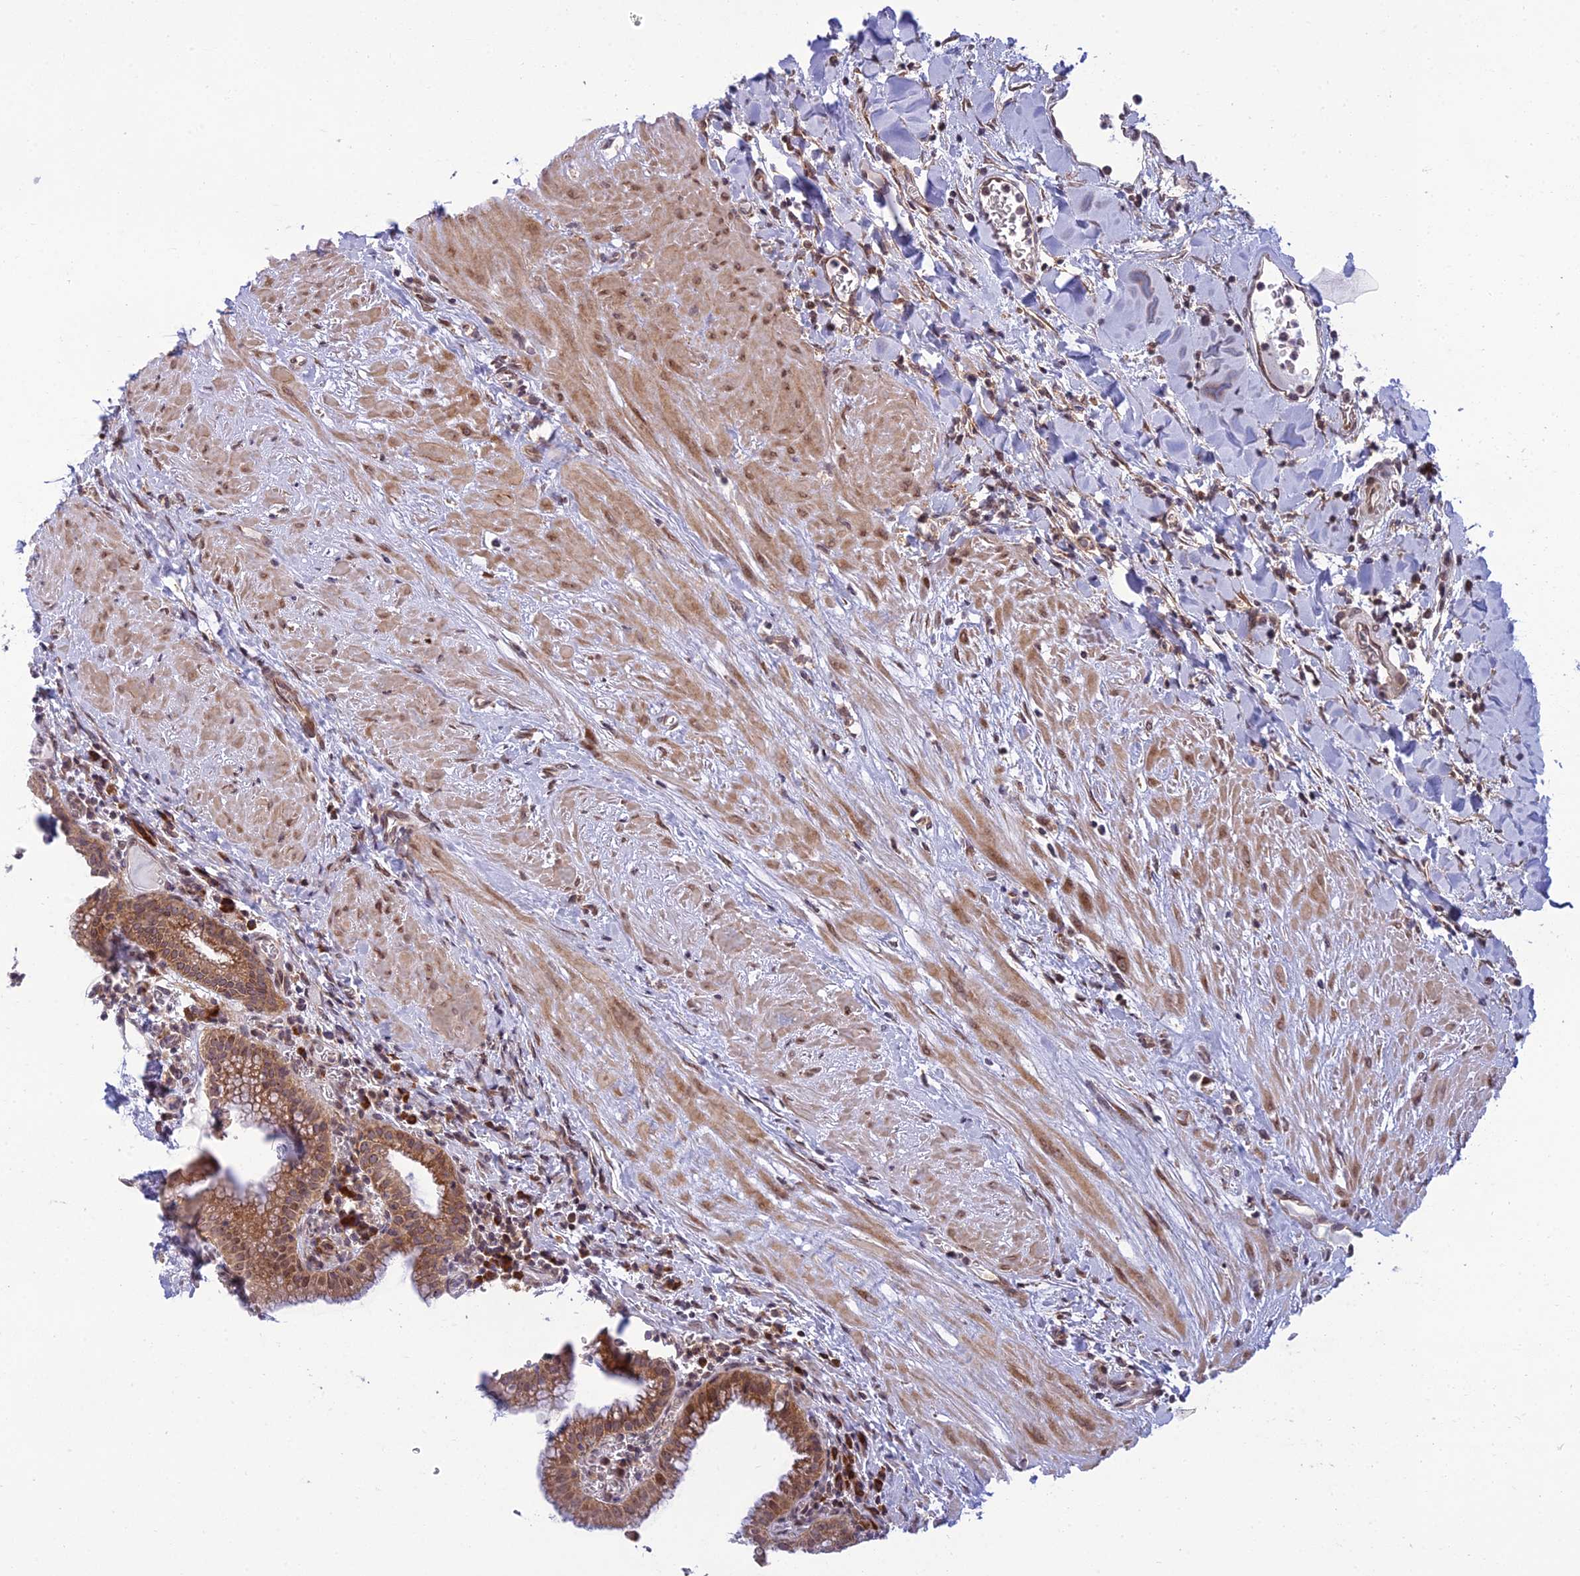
{"staining": {"intensity": "moderate", "quantity": ">75%", "location": "cytoplasmic/membranous"}, "tissue": "gallbladder", "cell_type": "Glandular cells", "image_type": "normal", "snomed": [{"axis": "morphology", "description": "Normal tissue, NOS"}, {"axis": "topography", "description": "Gallbladder"}], "caption": "Moderate cytoplasmic/membranous protein expression is seen in about >75% of glandular cells in gallbladder. Immunohistochemistry stains the protein of interest in brown and the nuclei are stained blue.", "gene": "DTX2", "patient": {"sex": "male", "age": 78}}